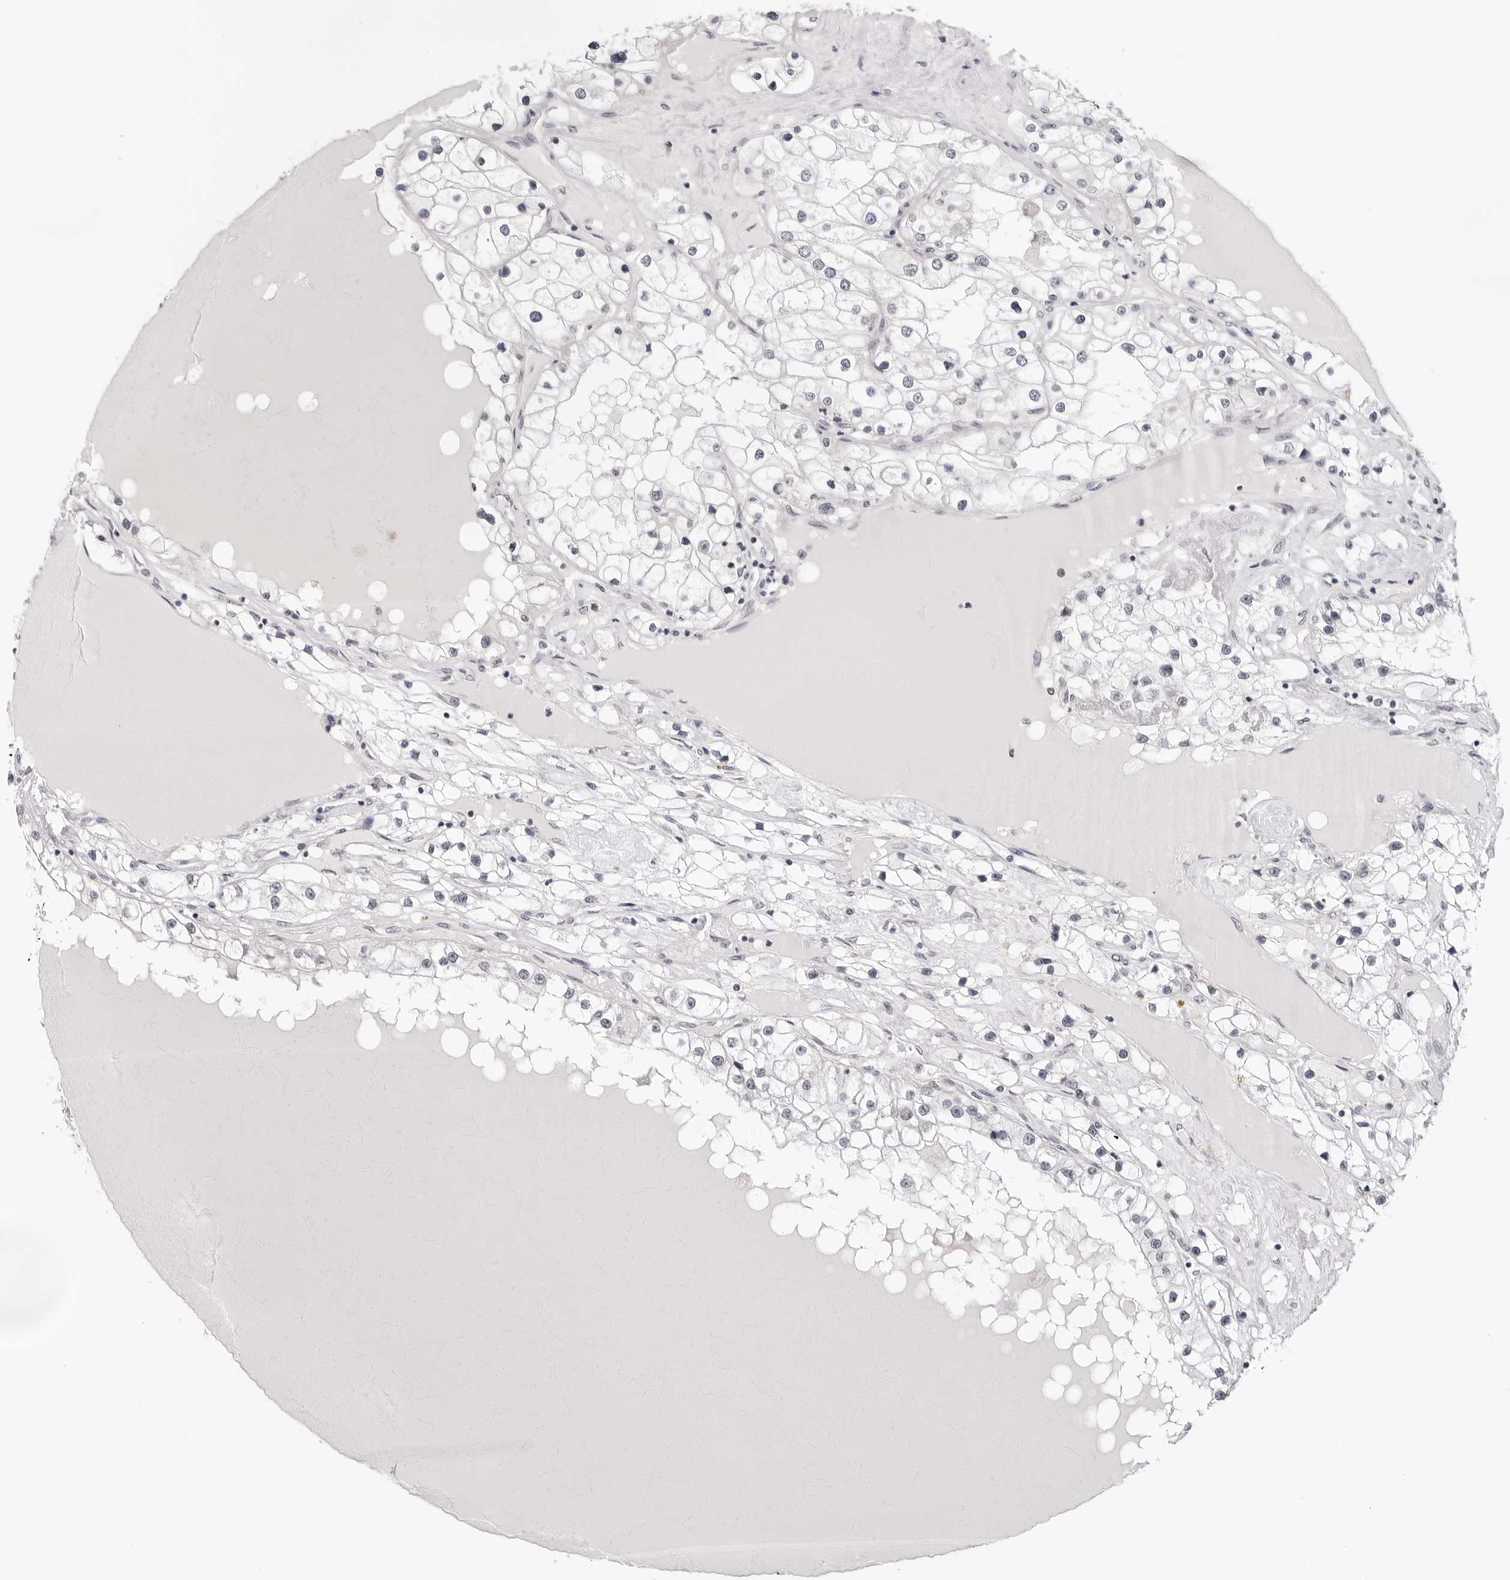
{"staining": {"intensity": "negative", "quantity": "none", "location": "none"}, "tissue": "renal cancer", "cell_type": "Tumor cells", "image_type": "cancer", "snomed": [{"axis": "morphology", "description": "Adenocarcinoma, NOS"}, {"axis": "topography", "description": "Kidney"}], "caption": "A high-resolution photomicrograph shows immunohistochemistry (IHC) staining of renal cancer (adenocarcinoma), which displays no significant expression in tumor cells.", "gene": "PRUNE1", "patient": {"sex": "male", "age": 68}}